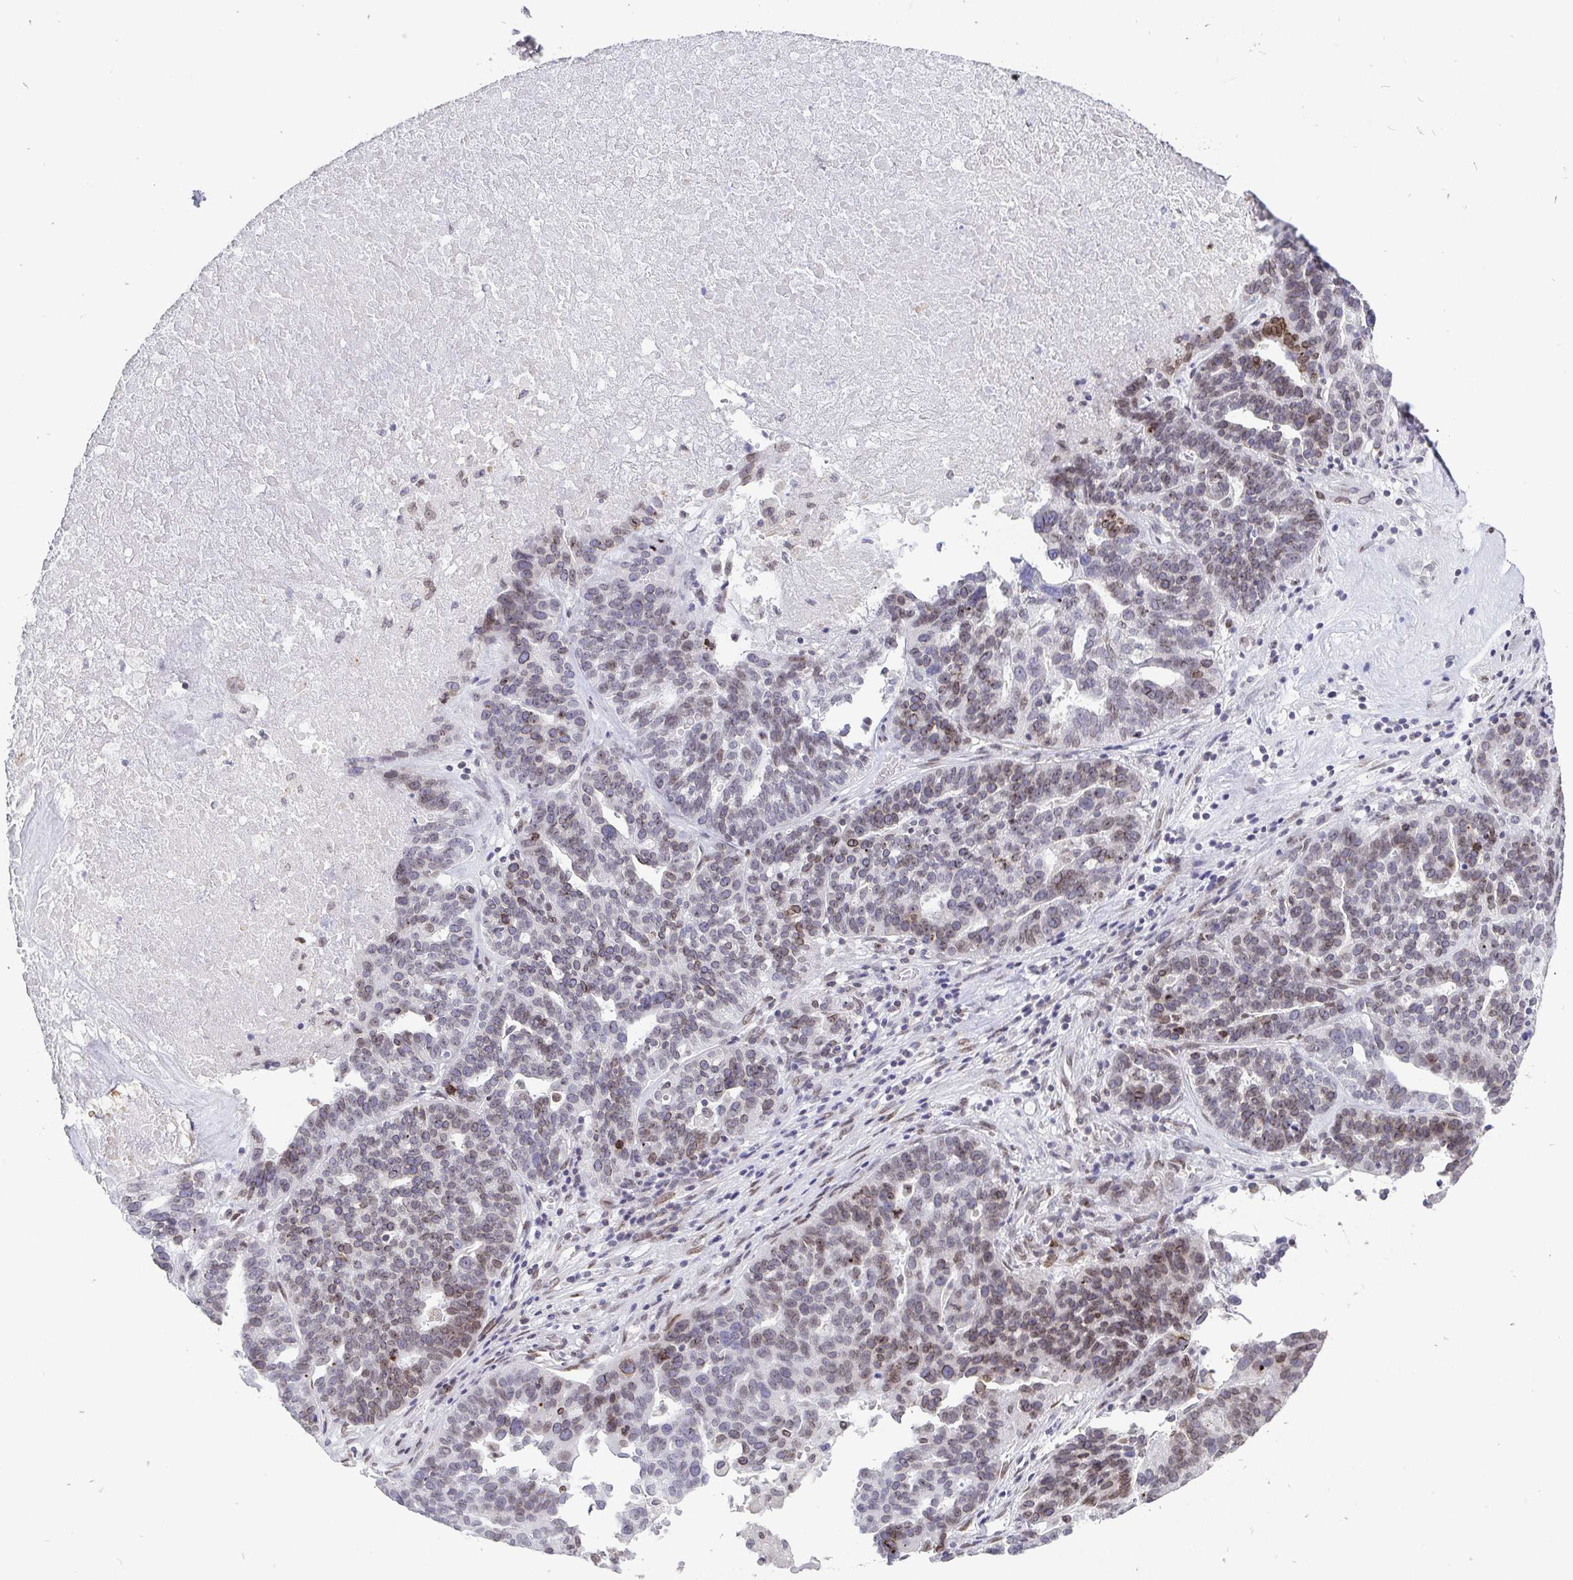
{"staining": {"intensity": "moderate", "quantity": "<25%", "location": "cytoplasmic/membranous,nuclear"}, "tissue": "ovarian cancer", "cell_type": "Tumor cells", "image_type": "cancer", "snomed": [{"axis": "morphology", "description": "Cystadenocarcinoma, serous, NOS"}, {"axis": "topography", "description": "Ovary"}], "caption": "Immunohistochemical staining of human ovarian serous cystadenocarcinoma reveals low levels of moderate cytoplasmic/membranous and nuclear protein staining in about <25% of tumor cells. The protein is stained brown, and the nuclei are stained in blue (DAB IHC with brightfield microscopy, high magnification).", "gene": "EMD", "patient": {"sex": "female", "age": 59}}